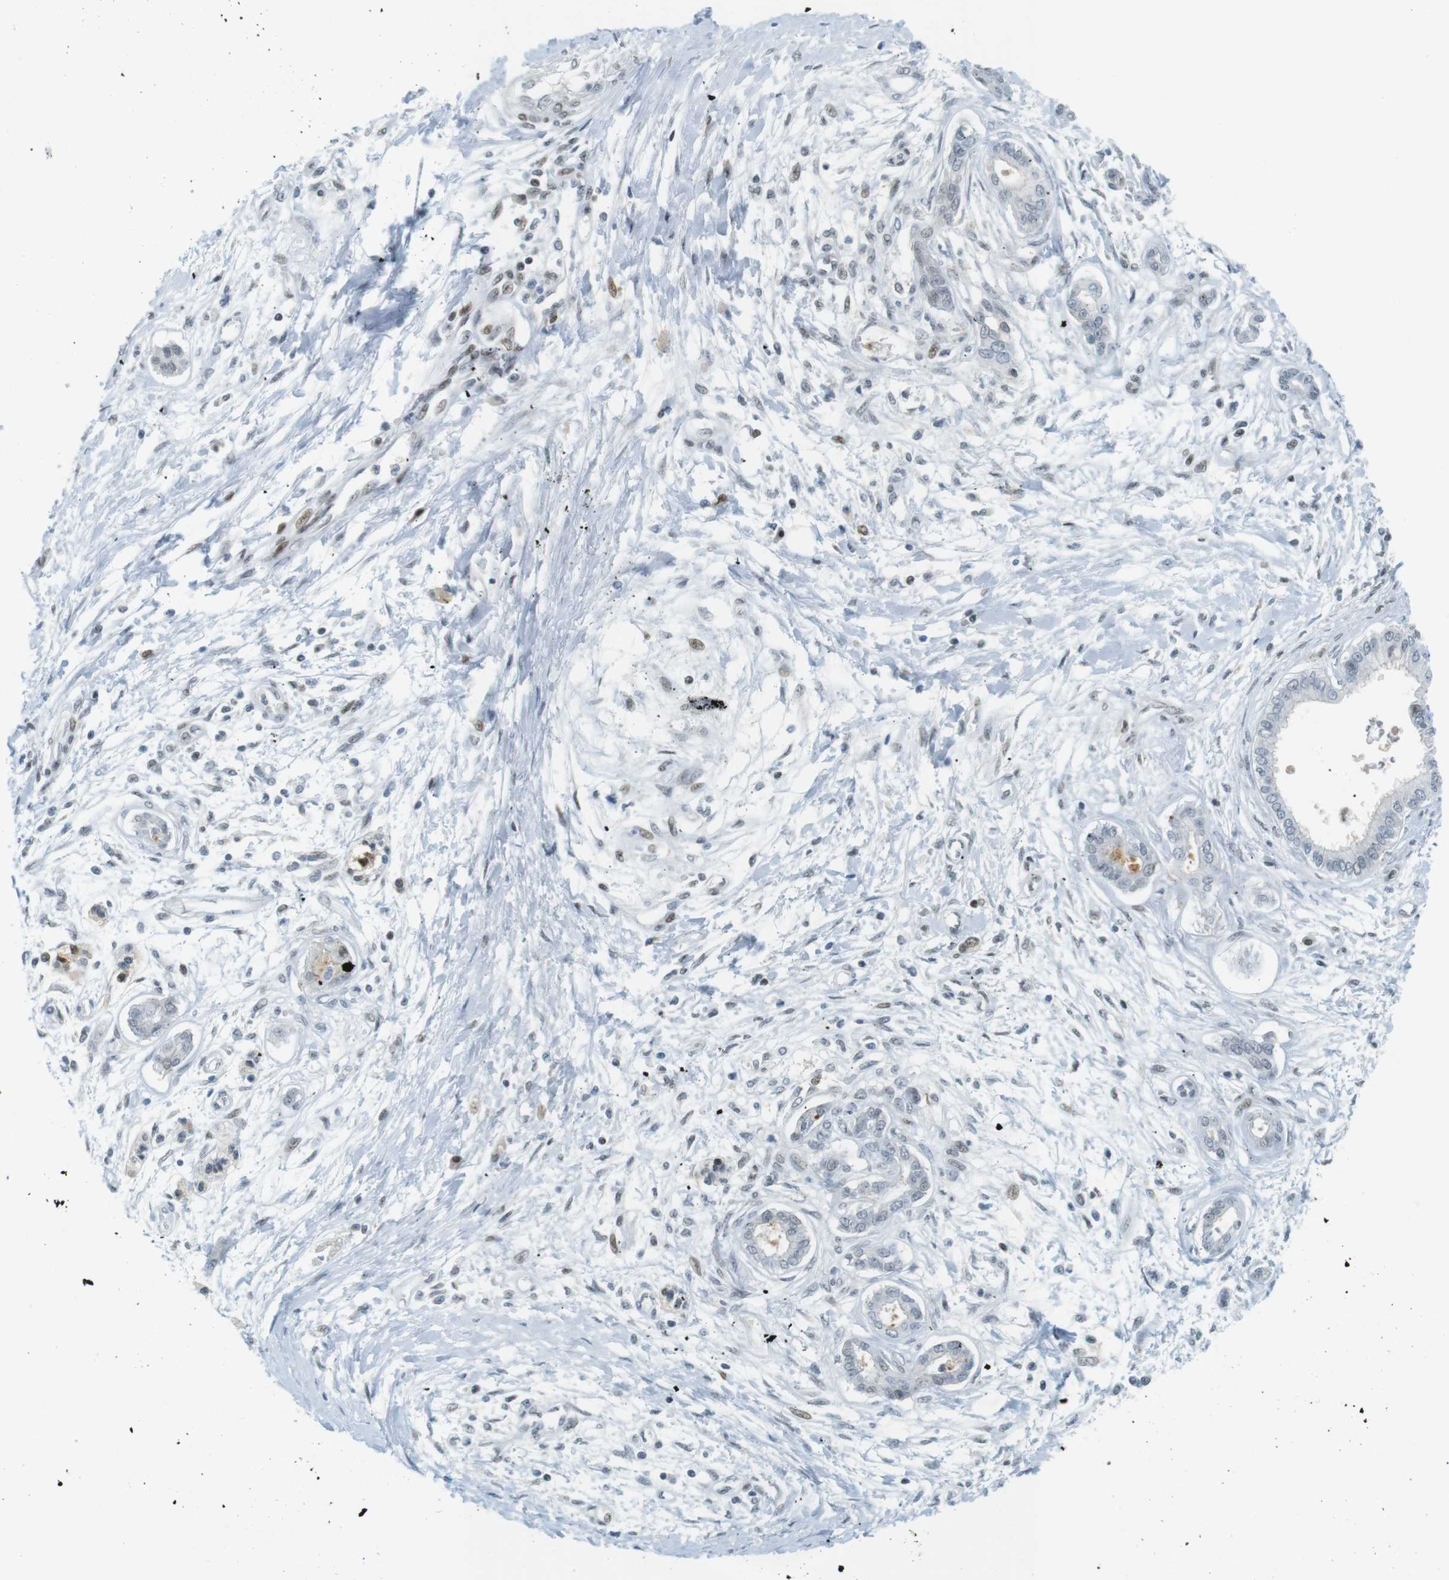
{"staining": {"intensity": "weak", "quantity": "<25%", "location": "nuclear"}, "tissue": "pancreatic cancer", "cell_type": "Tumor cells", "image_type": "cancer", "snomed": [{"axis": "morphology", "description": "Adenocarcinoma, NOS"}, {"axis": "topography", "description": "Pancreas"}], "caption": "DAB (3,3'-diaminobenzidine) immunohistochemical staining of pancreatic adenocarcinoma displays no significant positivity in tumor cells.", "gene": "UBB", "patient": {"sex": "male", "age": 56}}